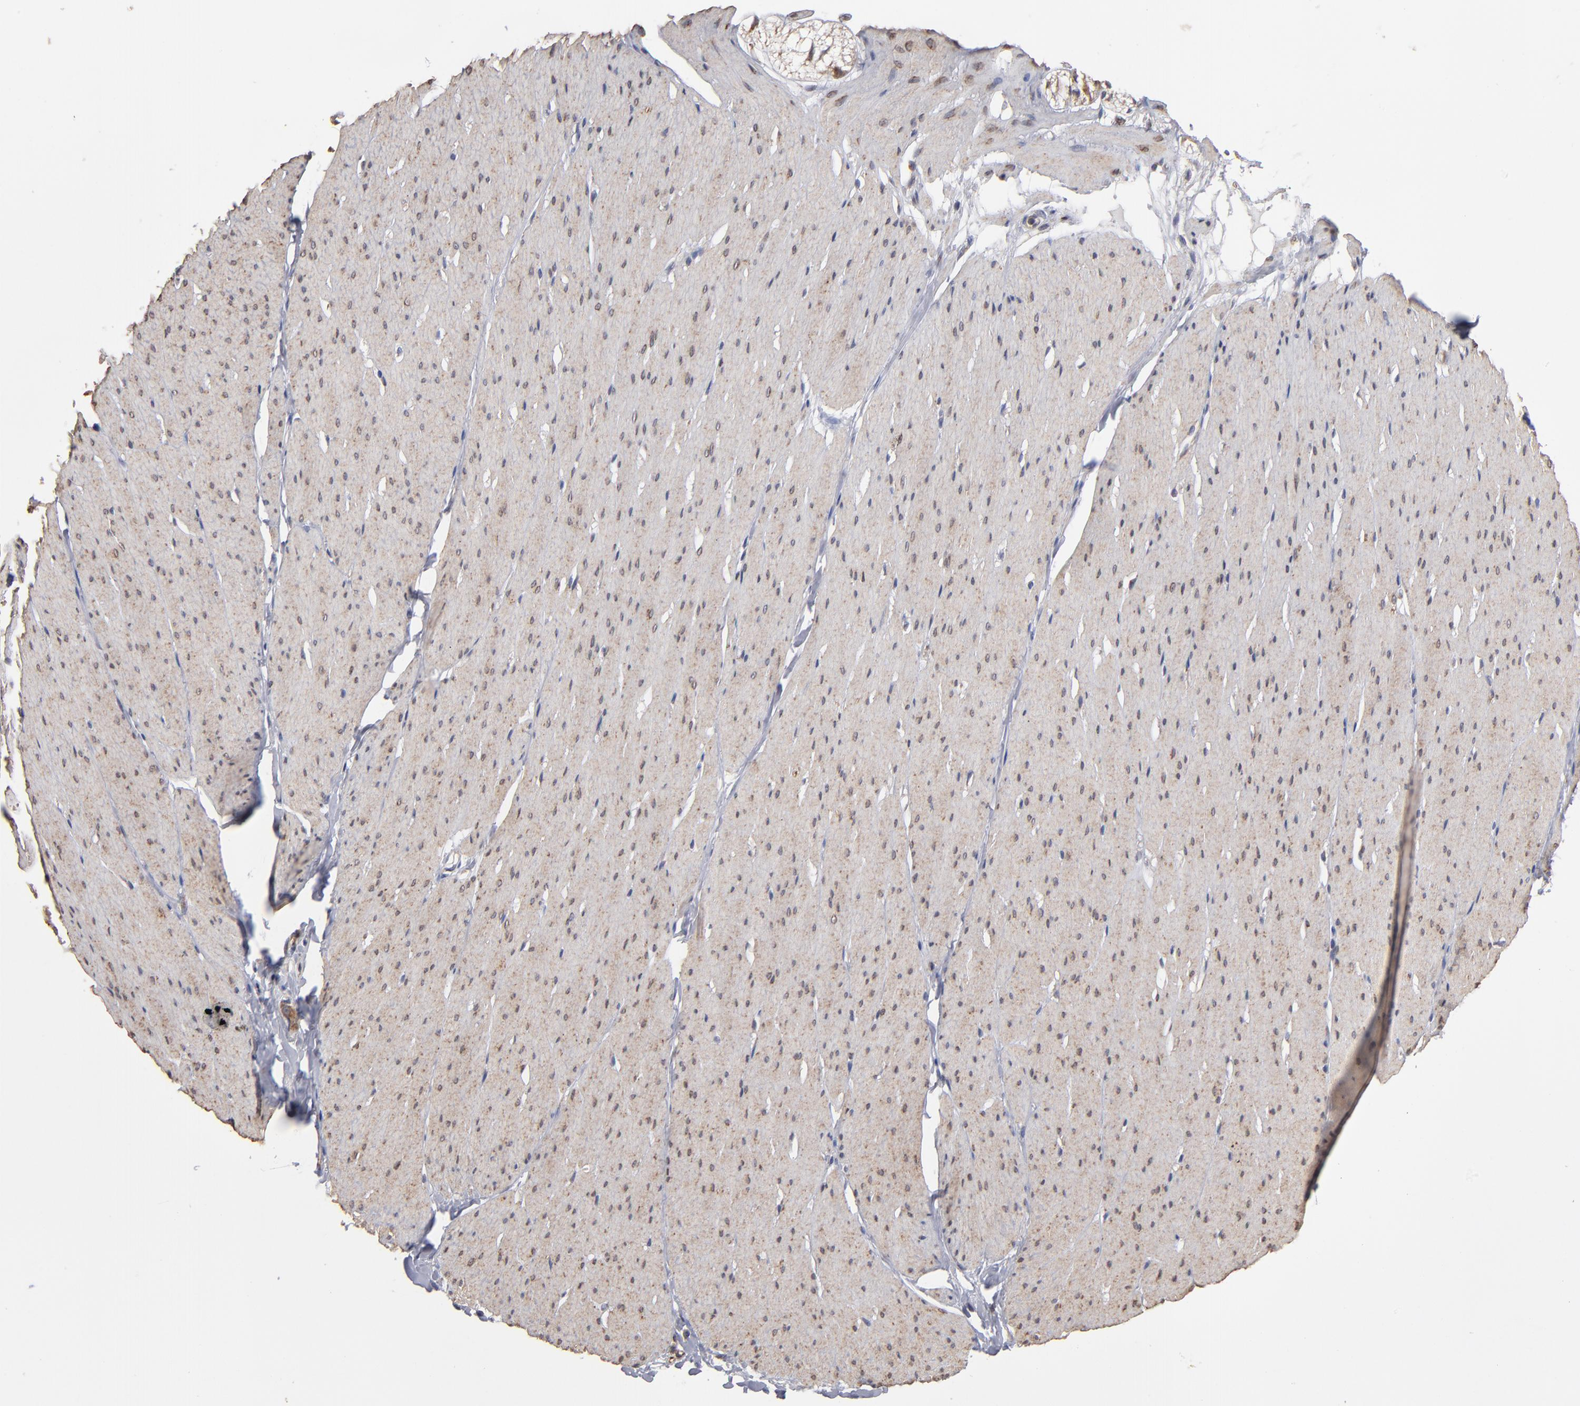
{"staining": {"intensity": "weak", "quantity": ">75%", "location": "cytoplasmic/membranous"}, "tissue": "smooth muscle", "cell_type": "Smooth muscle cells", "image_type": "normal", "snomed": [{"axis": "morphology", "description": "Normal tissue, NOS"}, {"axis": "topography", "description": "Smooth muscle"}, {"axis": "topography", "description": "Colon"}], "caption": "Smooth muscle cells show low levels of weak cytoplasmic/membranous staining in about >75% of cells in benign smooth muscle.", "gene": "MIPOL1", "patient": {"sex": "male", "age": 67}}